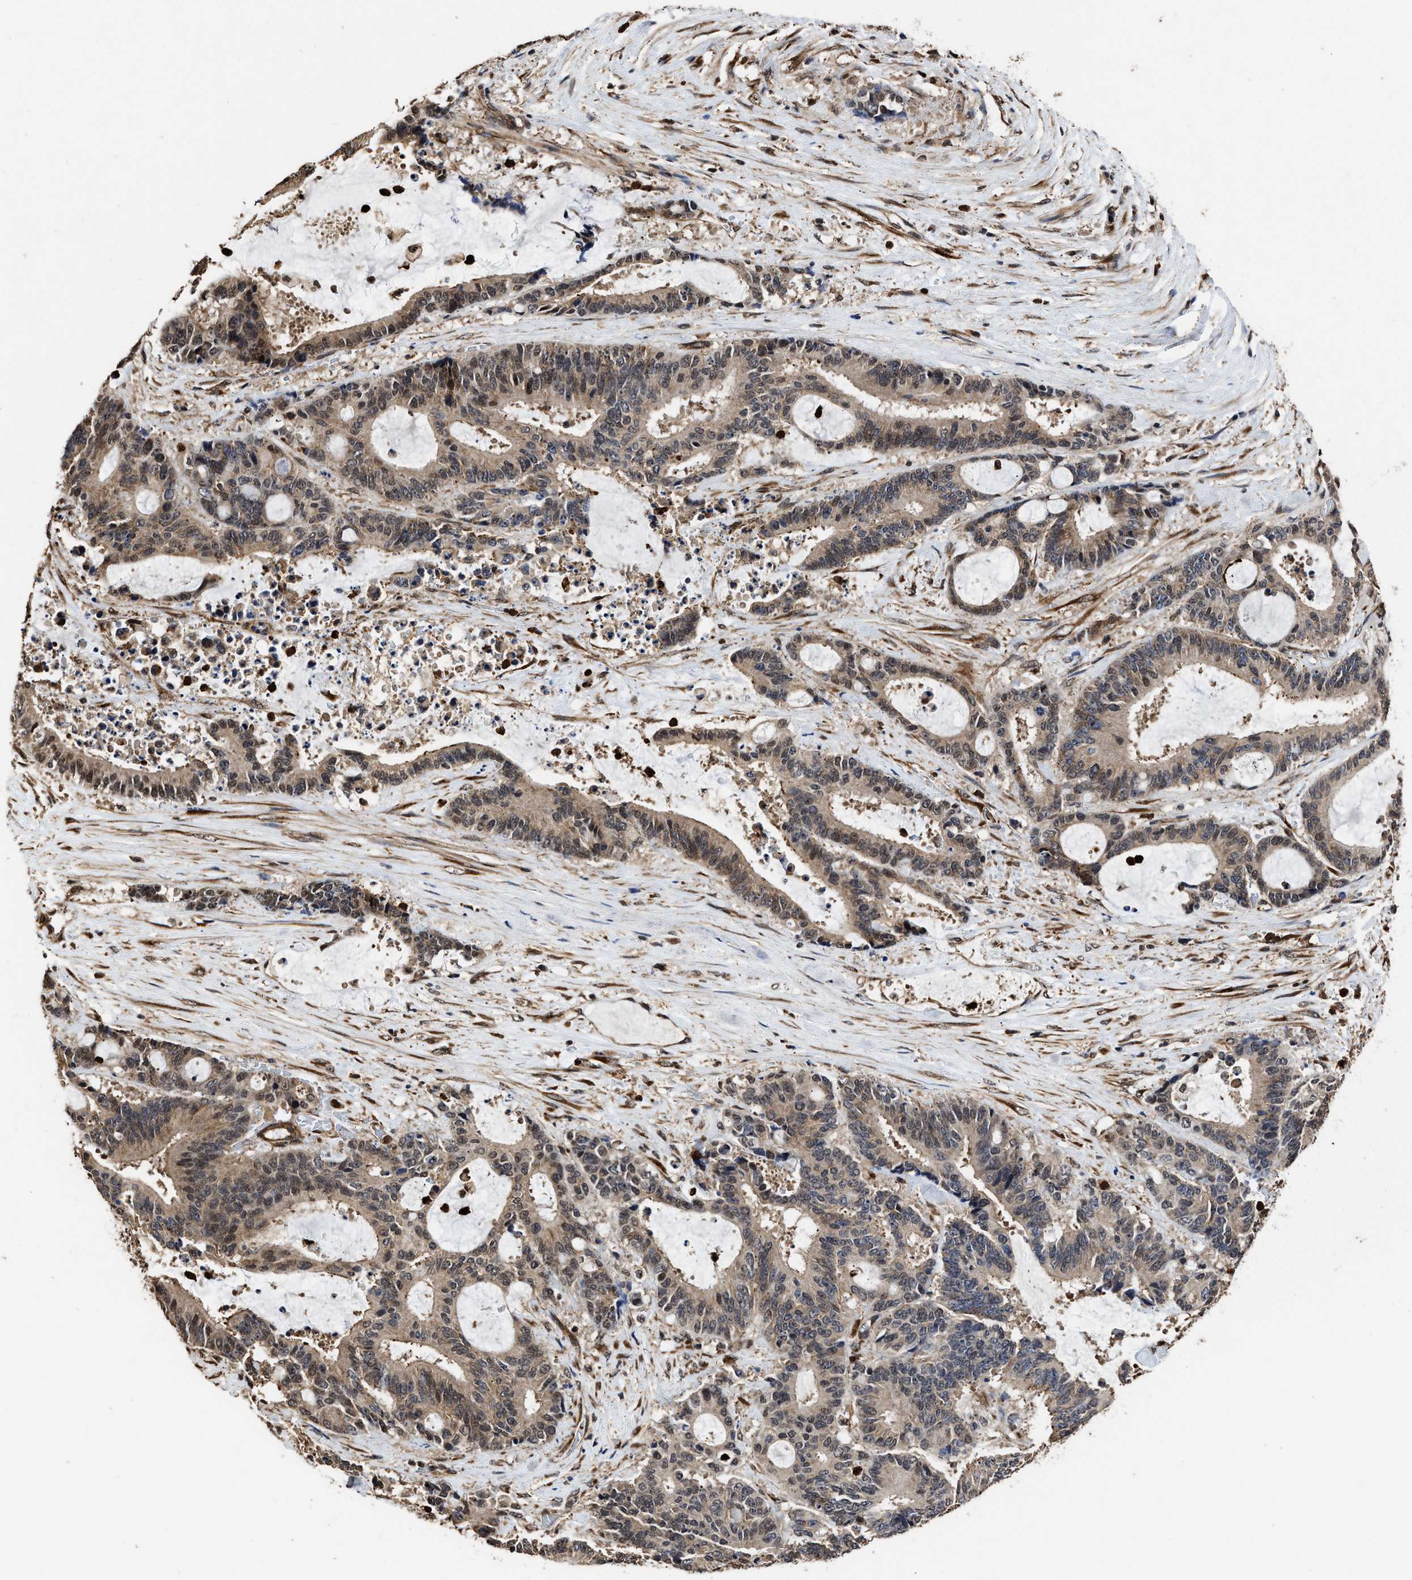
{"staining": {"intensity": "weak", "quantity": ">75%", "location": "cytoplasmic/membranous,nuclear"}, "tissue": "liver cancer", "cell_type": "Tumor cells", "image_type": "cancer", "snomed": [{"axis": "morphology", "description": "Normal tissue, NOS"}, {"axis": "morphology", "description": "Cholangiocarcinoma"}, {"axis": "topography", "description": "Liver"}, {"axis": "topography", "description": "Peripheral nerve tissue"}], "caption": "Weak cytoplasmic/membranous and nuclear positivity is seen in about >75% of tumor cells in liver cholangiocarcinoma.", "gene": "SEPTIN2", "patient": {"sex": "female", "age": 73}}